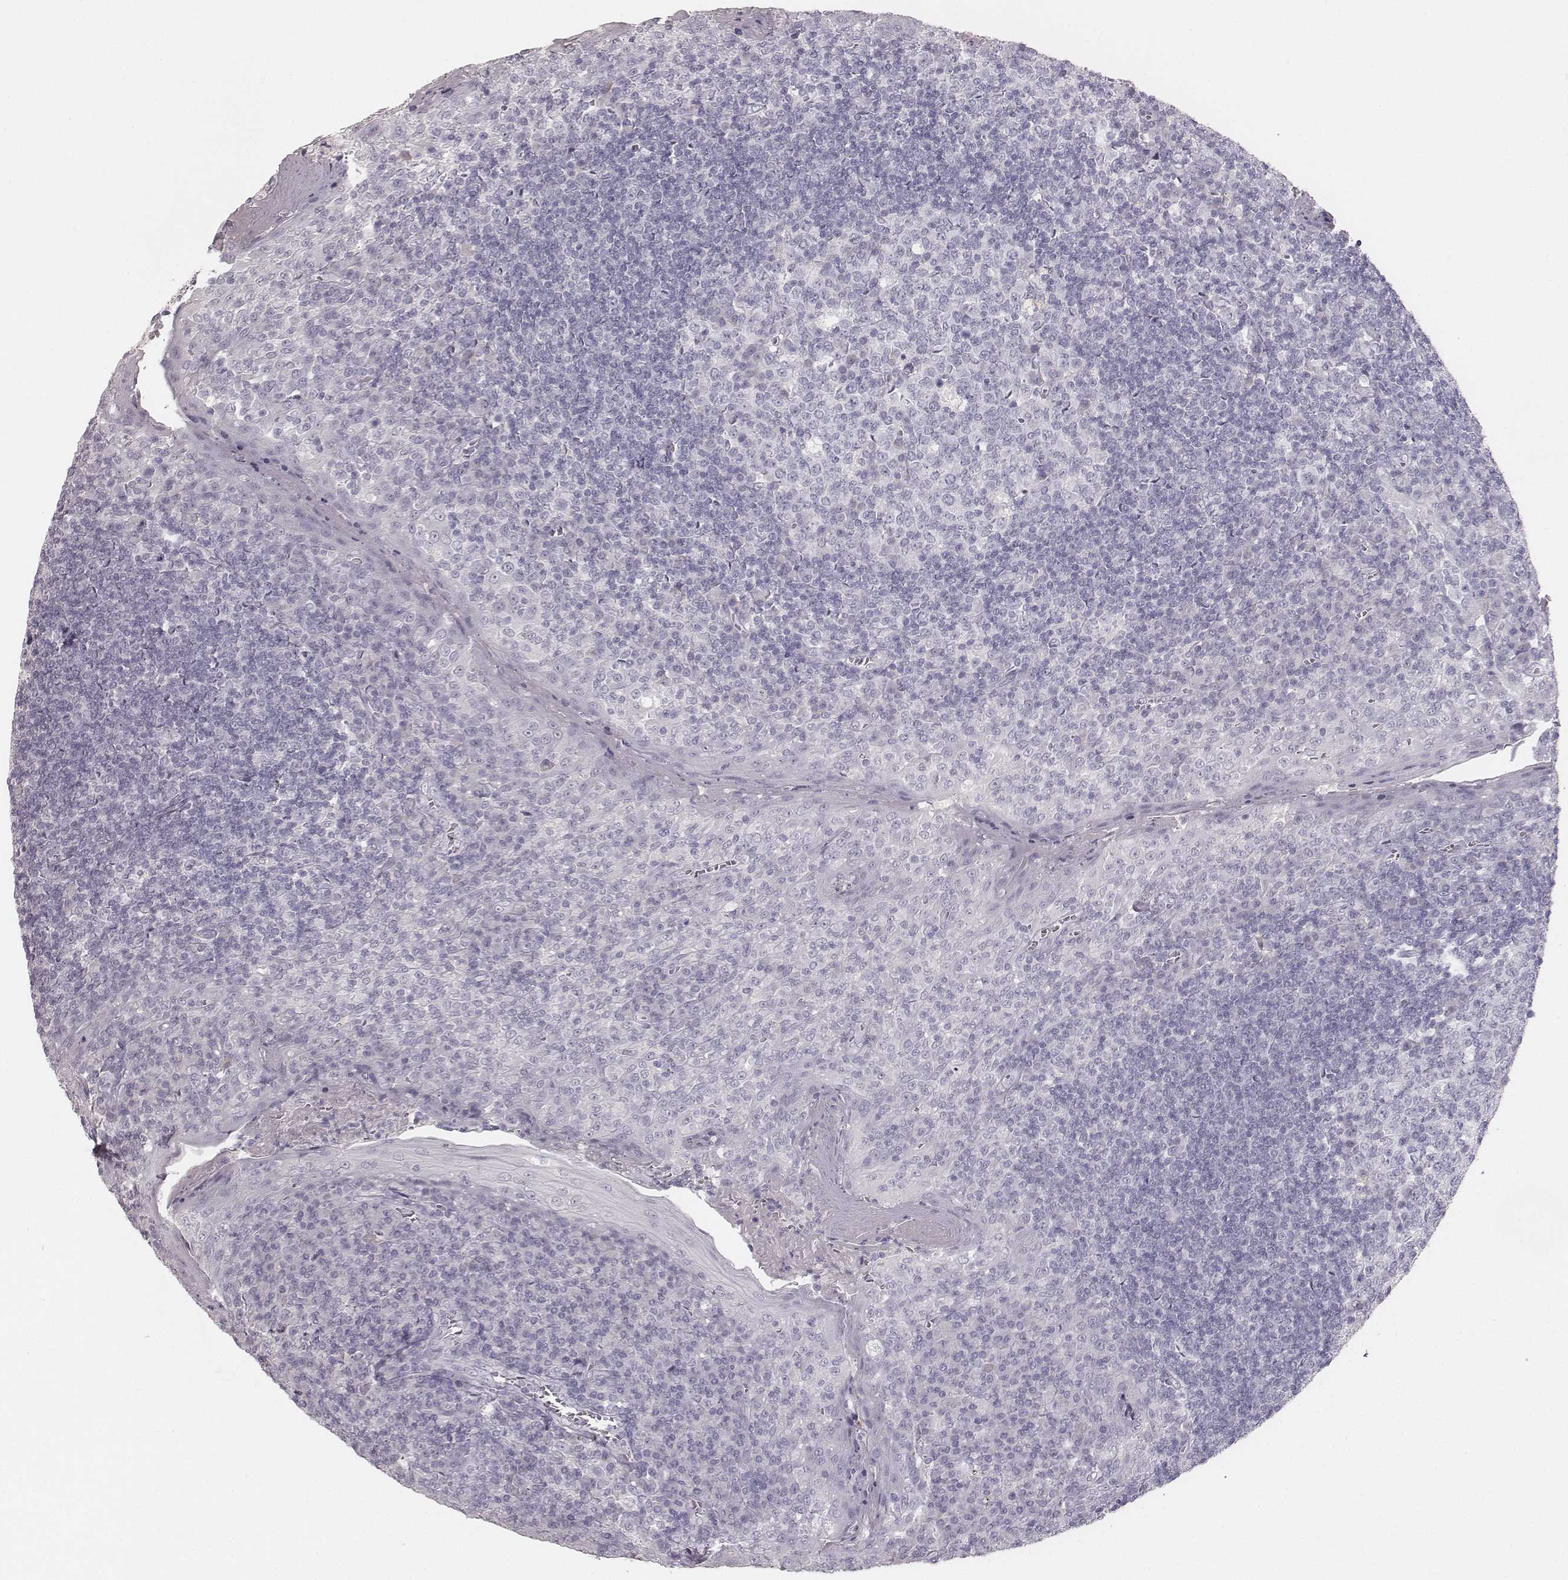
{"staining": {"intensity": "negative", "quantity": "none", "location": "none"}, "tissue": "tonsil", "cell_type": "Germinal center cells", "image_type": "normal", "snomed": [{"axis": "morphology", "description": "Normal tissue, NOS"}, {"axis": "topography", "description": "Tonsil"}], "caption": "Immunohistochemistry (IHC) histopathology image of normal tonsil: tonsil stained with DAB (3,3'-diaminobenzidine) demonstrates no significant protein positivity in germinal center cells.", "gene": "MYH6", "patient": {"sex": "female", "age": 13}}